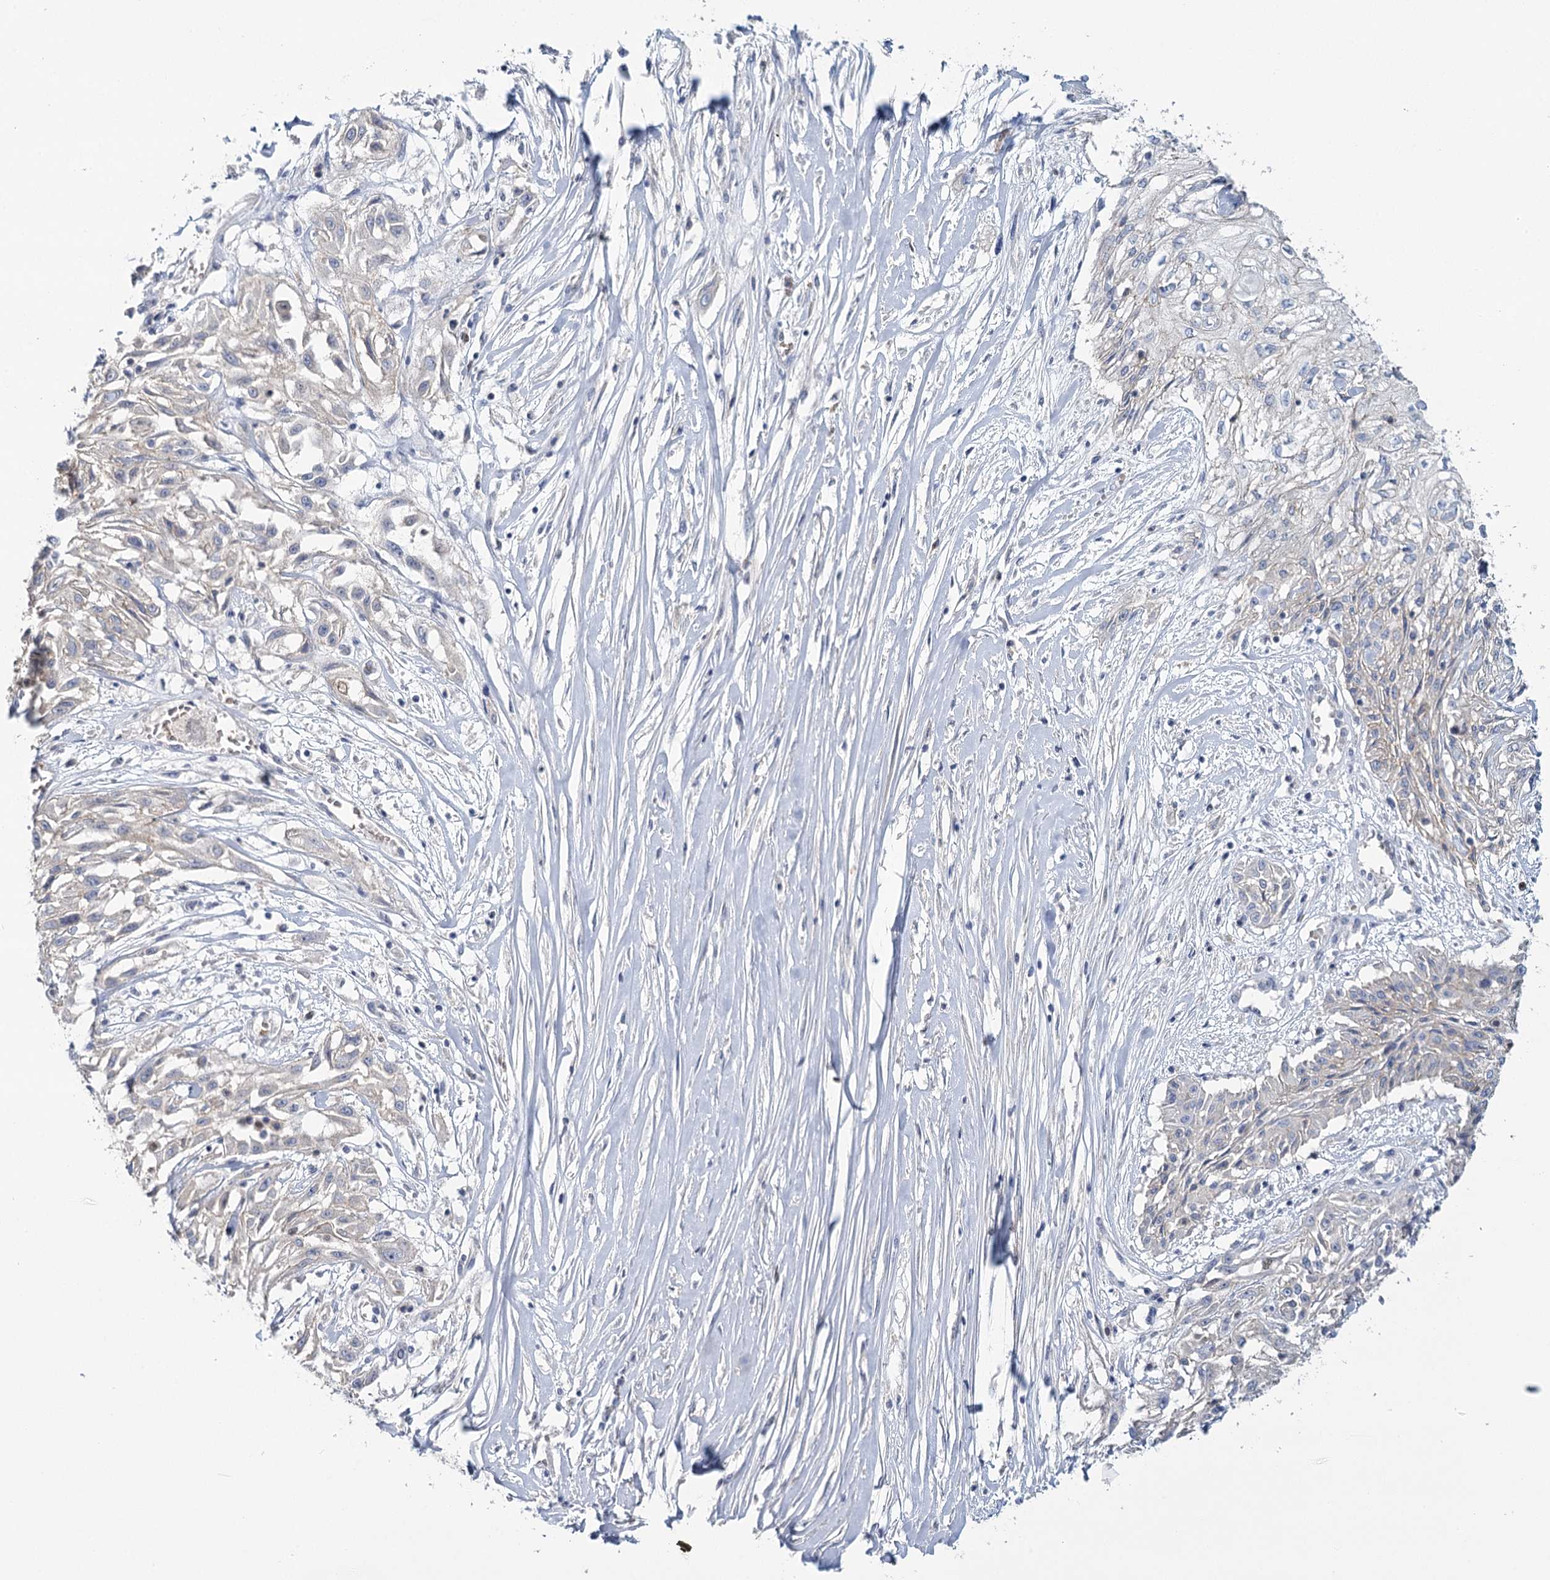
{"staining": {"intensity": "negative", "quantity": "none", "location": "none"}, "tissue": "skin cancer", "cell_type": "Tumor cells", "image_type": "cancer", "snomed": [{"axis": "morphology", "description": "Squamous cell carcinoma, NOS"}, {"axis": "morphology", "description": "Squamous cell carcinoma, metastatic, NOS"}, {"axis": "topography", "description": "Skin"}, {"axis": "topography", "description": "Lymph node"}], "caption": "Immunohistochemistry (IHC) micrograph of neoplastic tissue: skin cancer stained with DAB (3,3'-diaminobenzidine) displays no significant protein staining in tumor cells.", "gene": "IGSF3", "patient": {"sex": "male", "age": 75}}